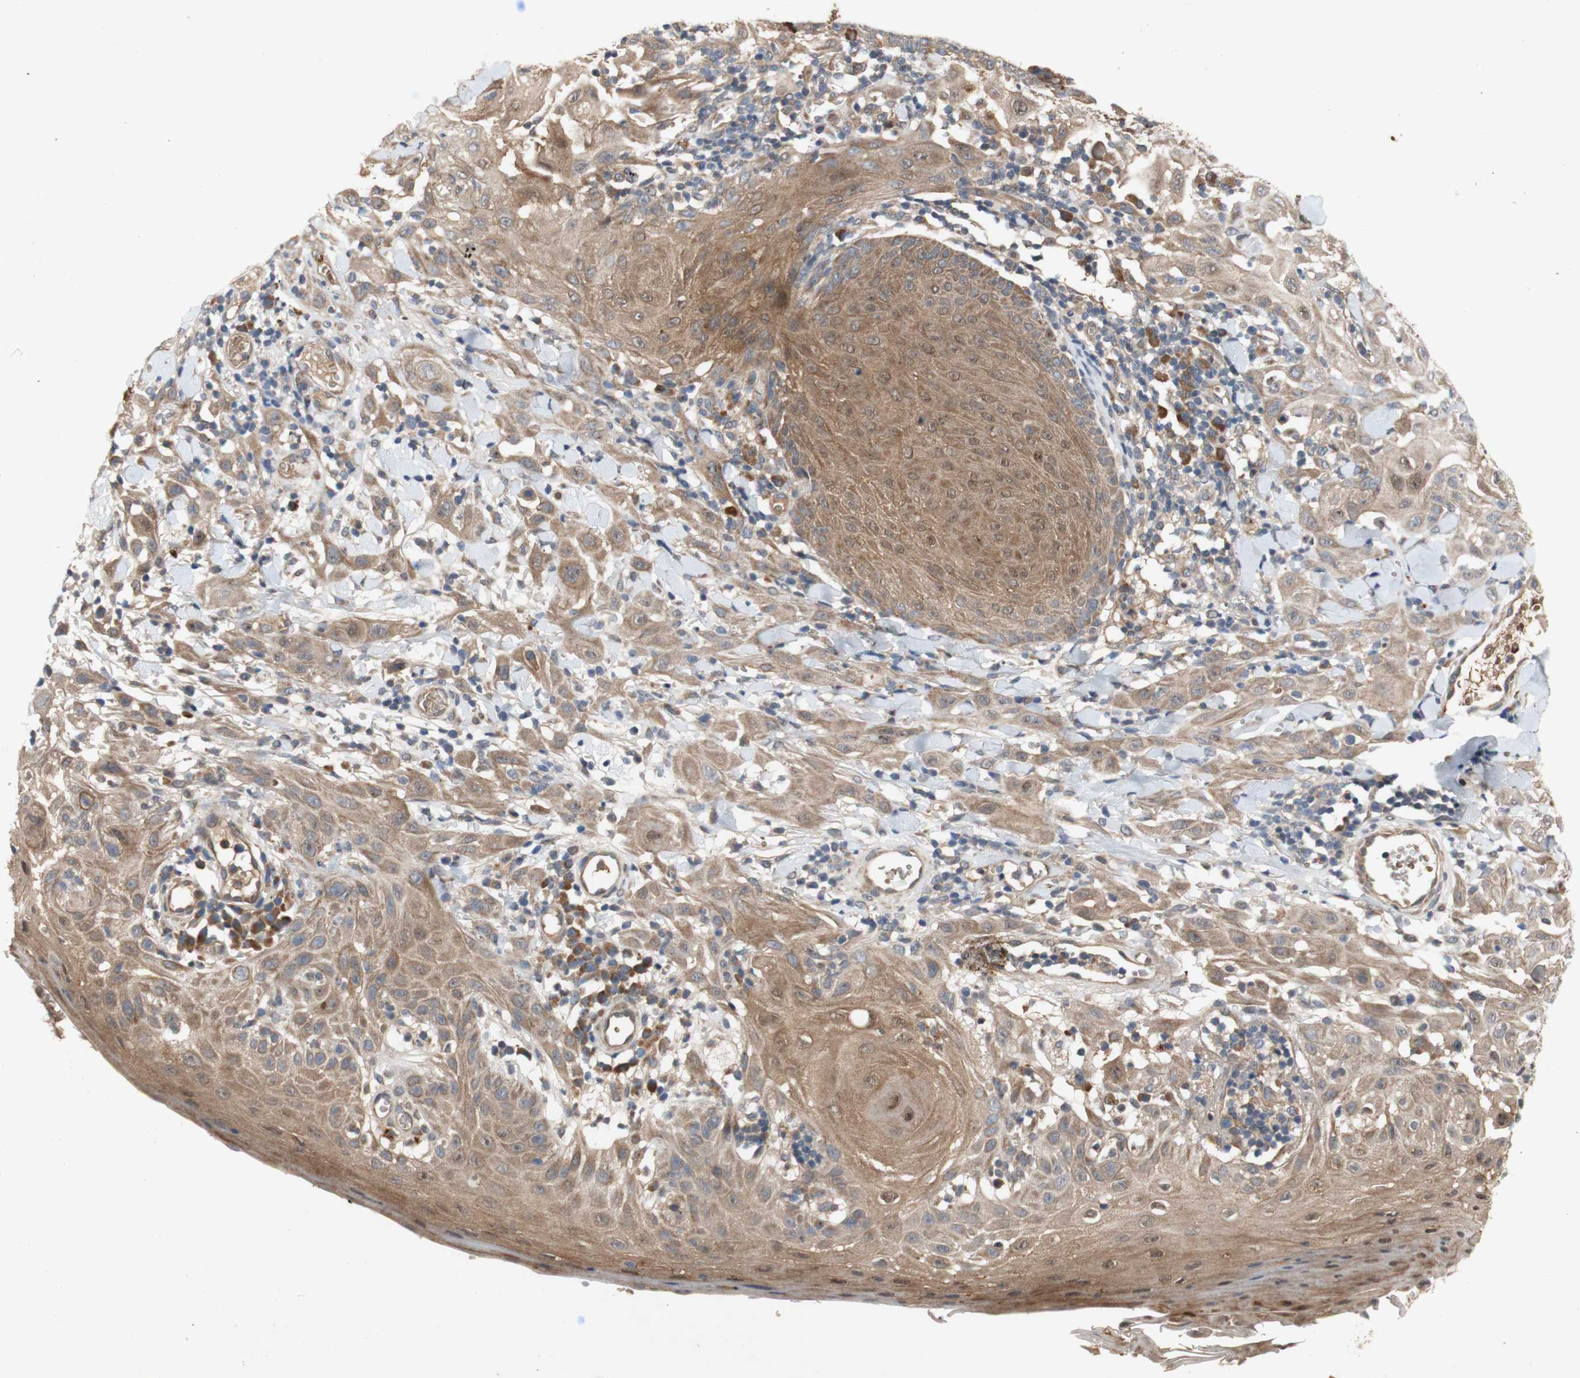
{"staining": {"intensity": "moderate", "quantity": ">75%", "location": "cytoplasmic/membranous"}, "tissue": "skin cancer", "cell_type": "Tumor cells", "image_type": "cancer", "snomed": [{"axis": "morphology", "description": "Squamous cell carcinoma, NOS"}, {"axis": "topography", "description": "Skin"}], "caption": "Immunohistochemical staining of human skin cancer (squamous cell carcinoma) exhibits moderate cytoplasmic/membranous protein positivity in about >75% of tumor cells.", "gene": "PKN1", "patient": {"sex": "male", "age": 24}}